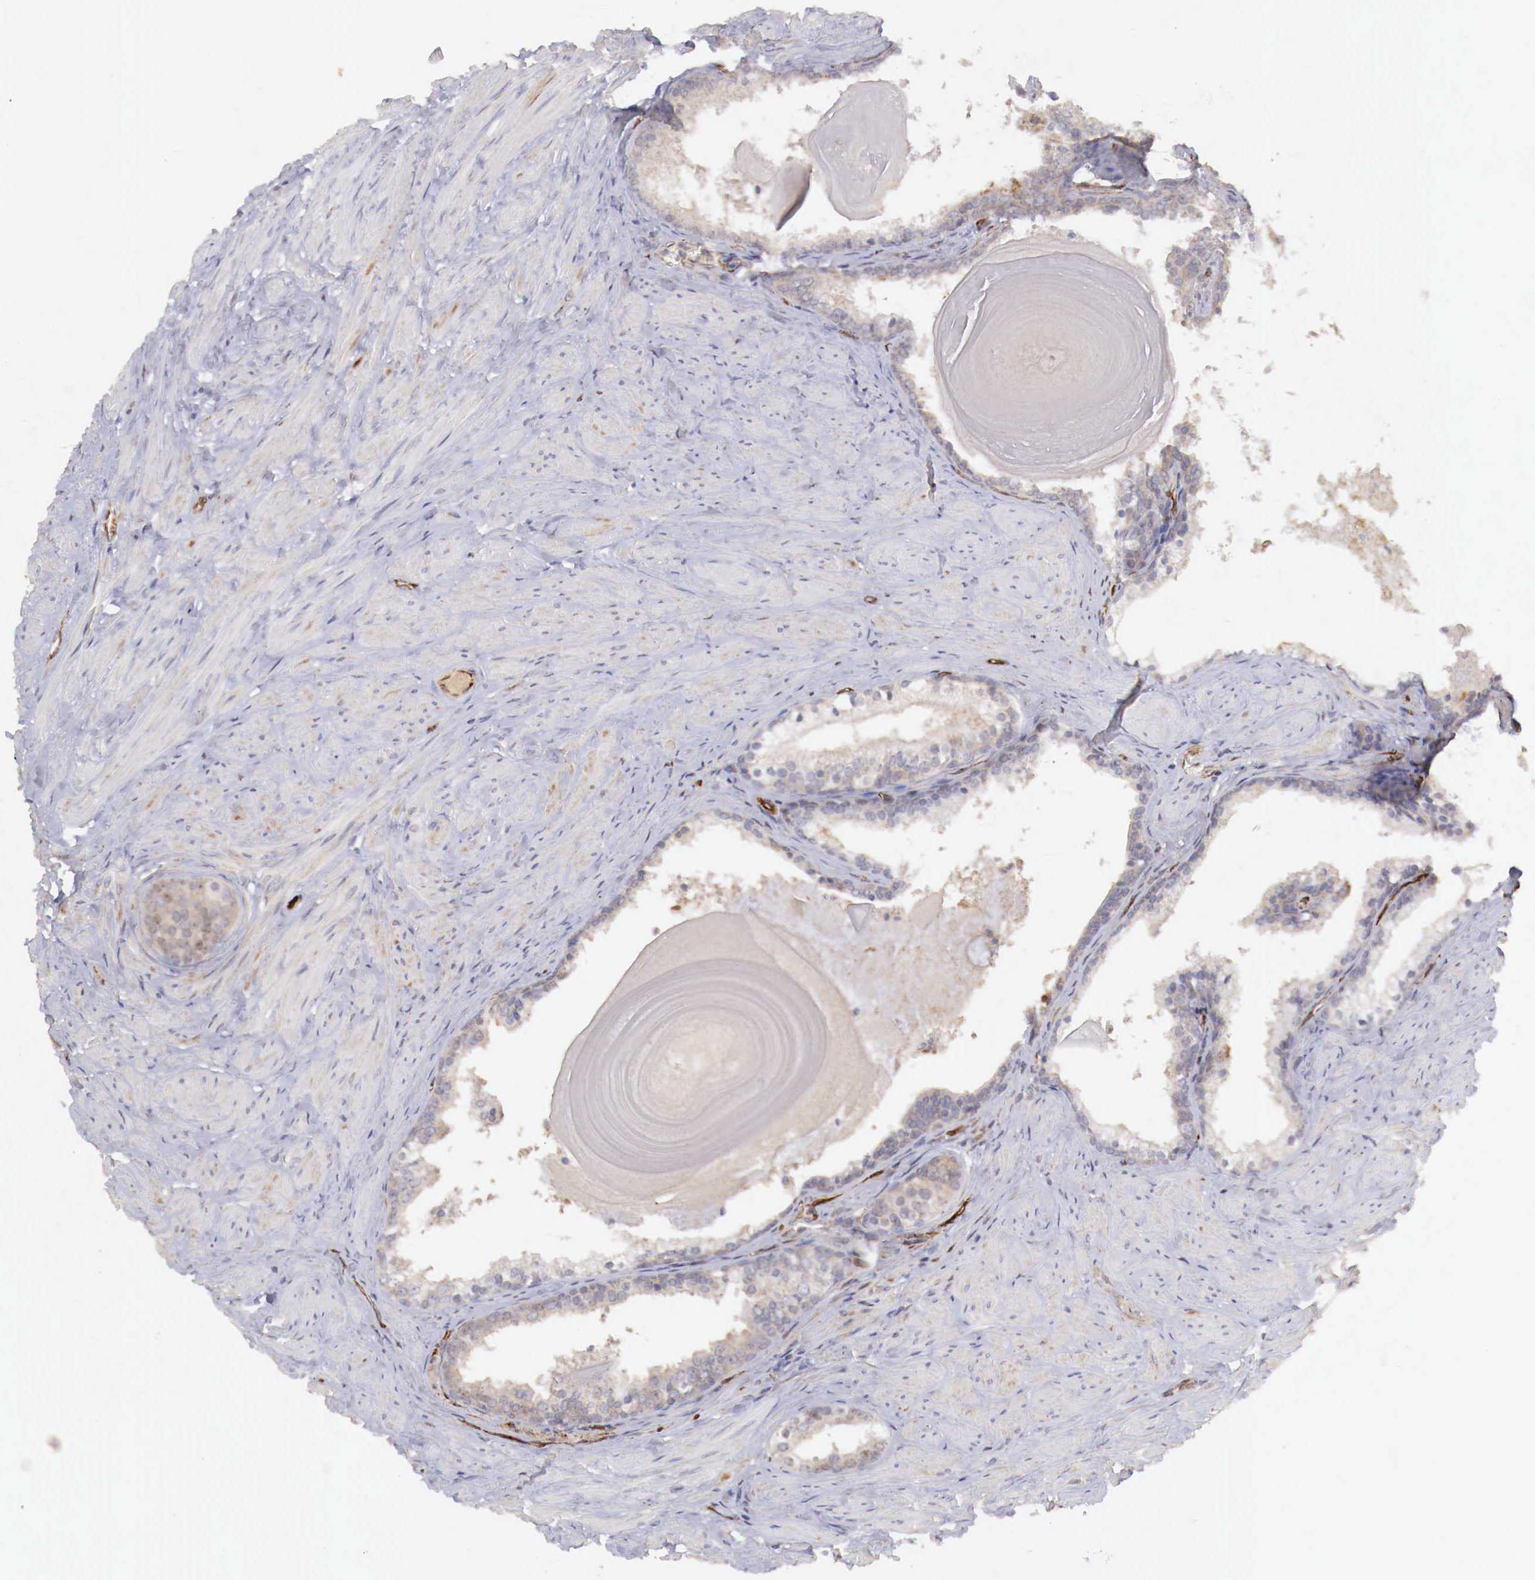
{"staining": {"intensity": "weak", "quantity": "25%-75%", "location": "cytoplasmic/membranous"}, "tissue": "prostate", "cell_type": "Glandular cells", "image_type": "normal", "snomed": [{"axis": "morphology", "description": "Normal tissue, NOS"}, {"axis": "topography", "description": "Prostate"}], "caption": "Prostate stained with a brown dye reveals weak cytoplasmic/membranous positive expression in approximately 25%-75% of glandular cells.", "gene": "WT1", "patient": {"sex": "male", "age": 65}}